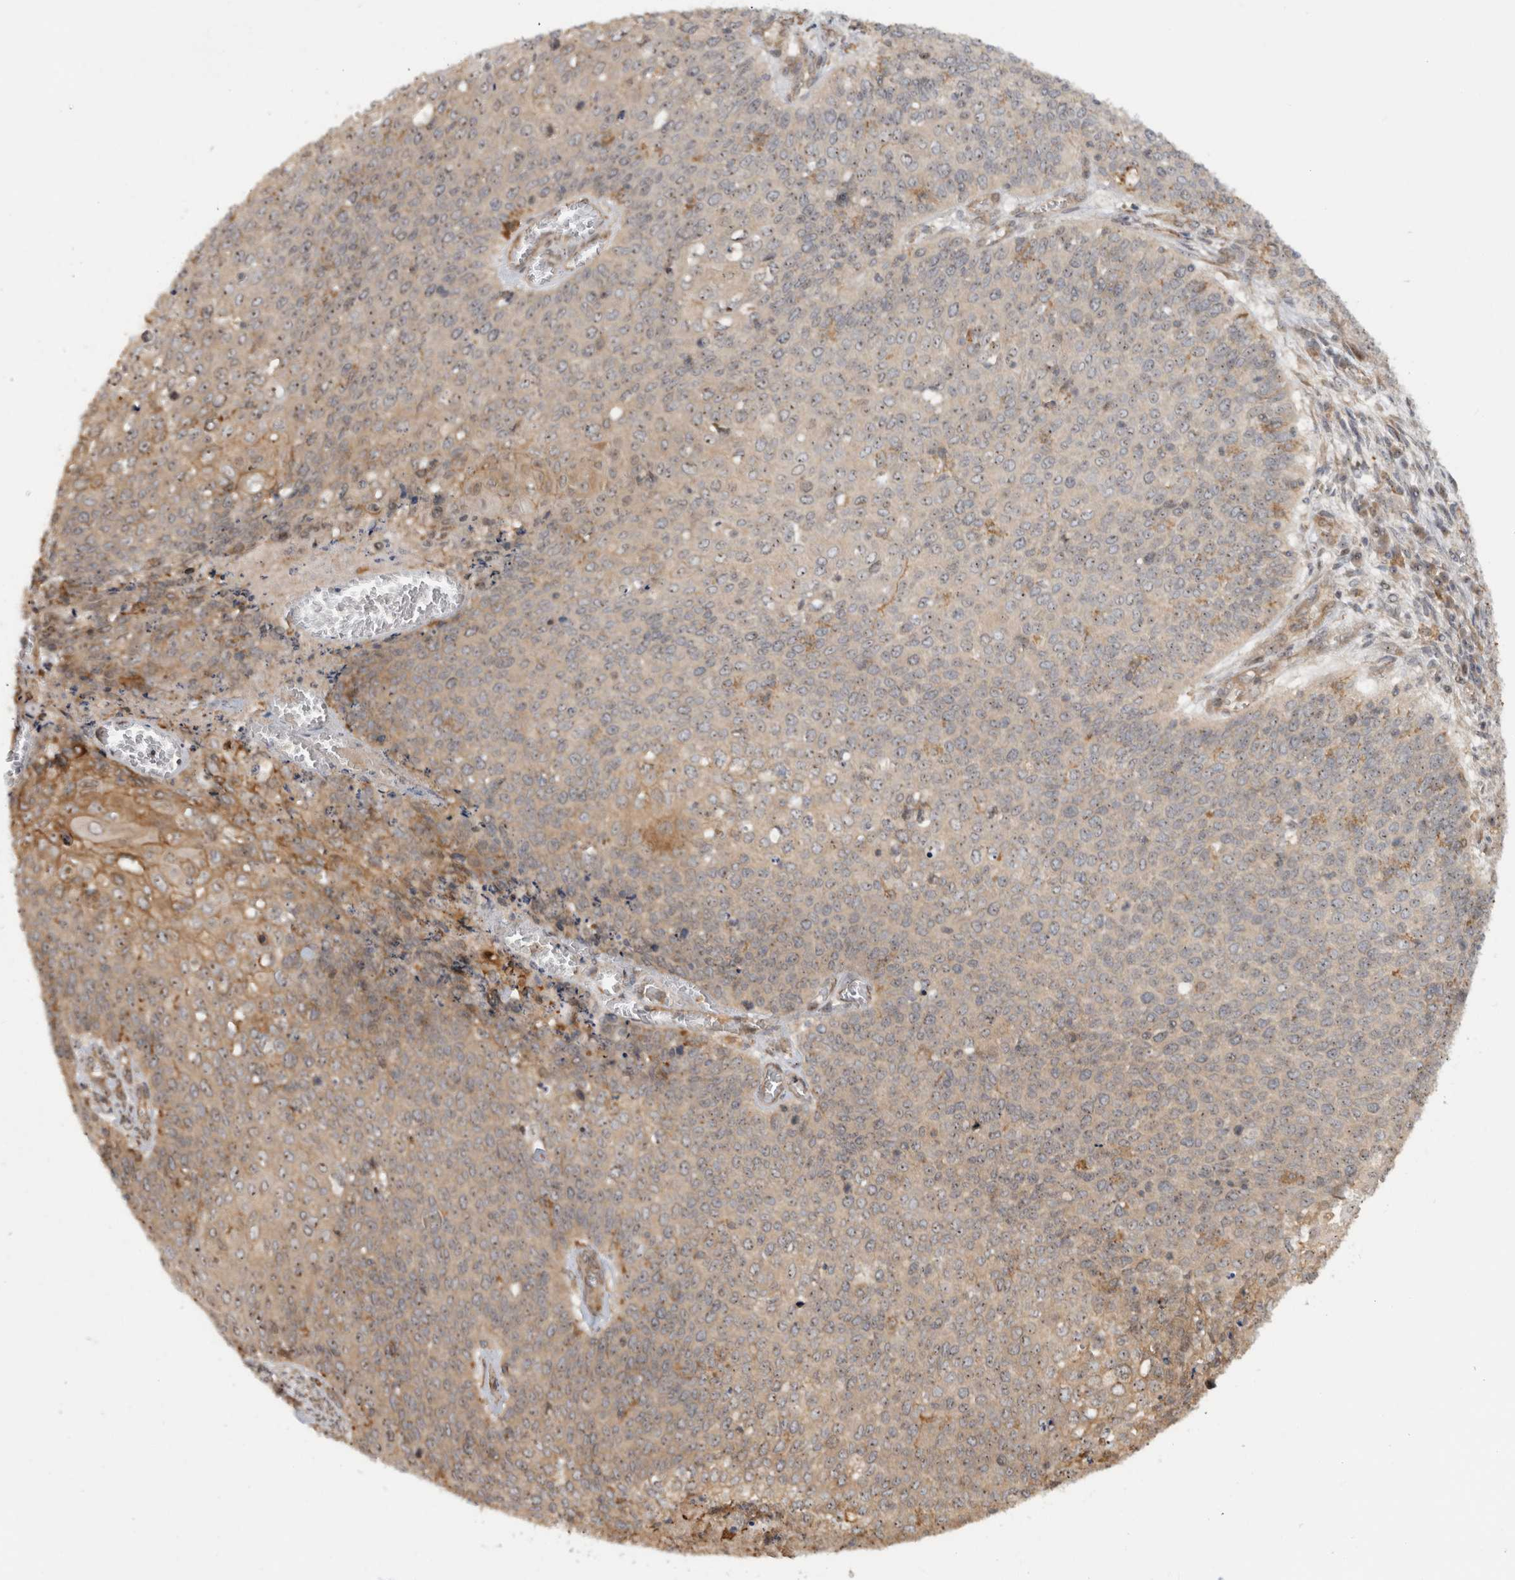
{"staining": {"intensity": "weak", "quantity": ">75%", "location": "cytoplasmic/membranous,nuclear"}, "tissue": "cervical cancer", "cell_type": "Tumor cells", "image_type": "cancer", "snomed": [{"axis": "morphology", "description": "Squamous cell carcinoma, NOS"}, {"axis": "topography", "description": "Cervix"}], "caption": "Immunohistochemistry (IHC) photomicrograph of cervical cancer stained for a protein (brown), which reveals low levels of weak cytoplasmic/membranous and nuclear positivity in about >75% of tumor cells.", "gene": "WASF2", "patient": {"sex": "female", "age": 39}}